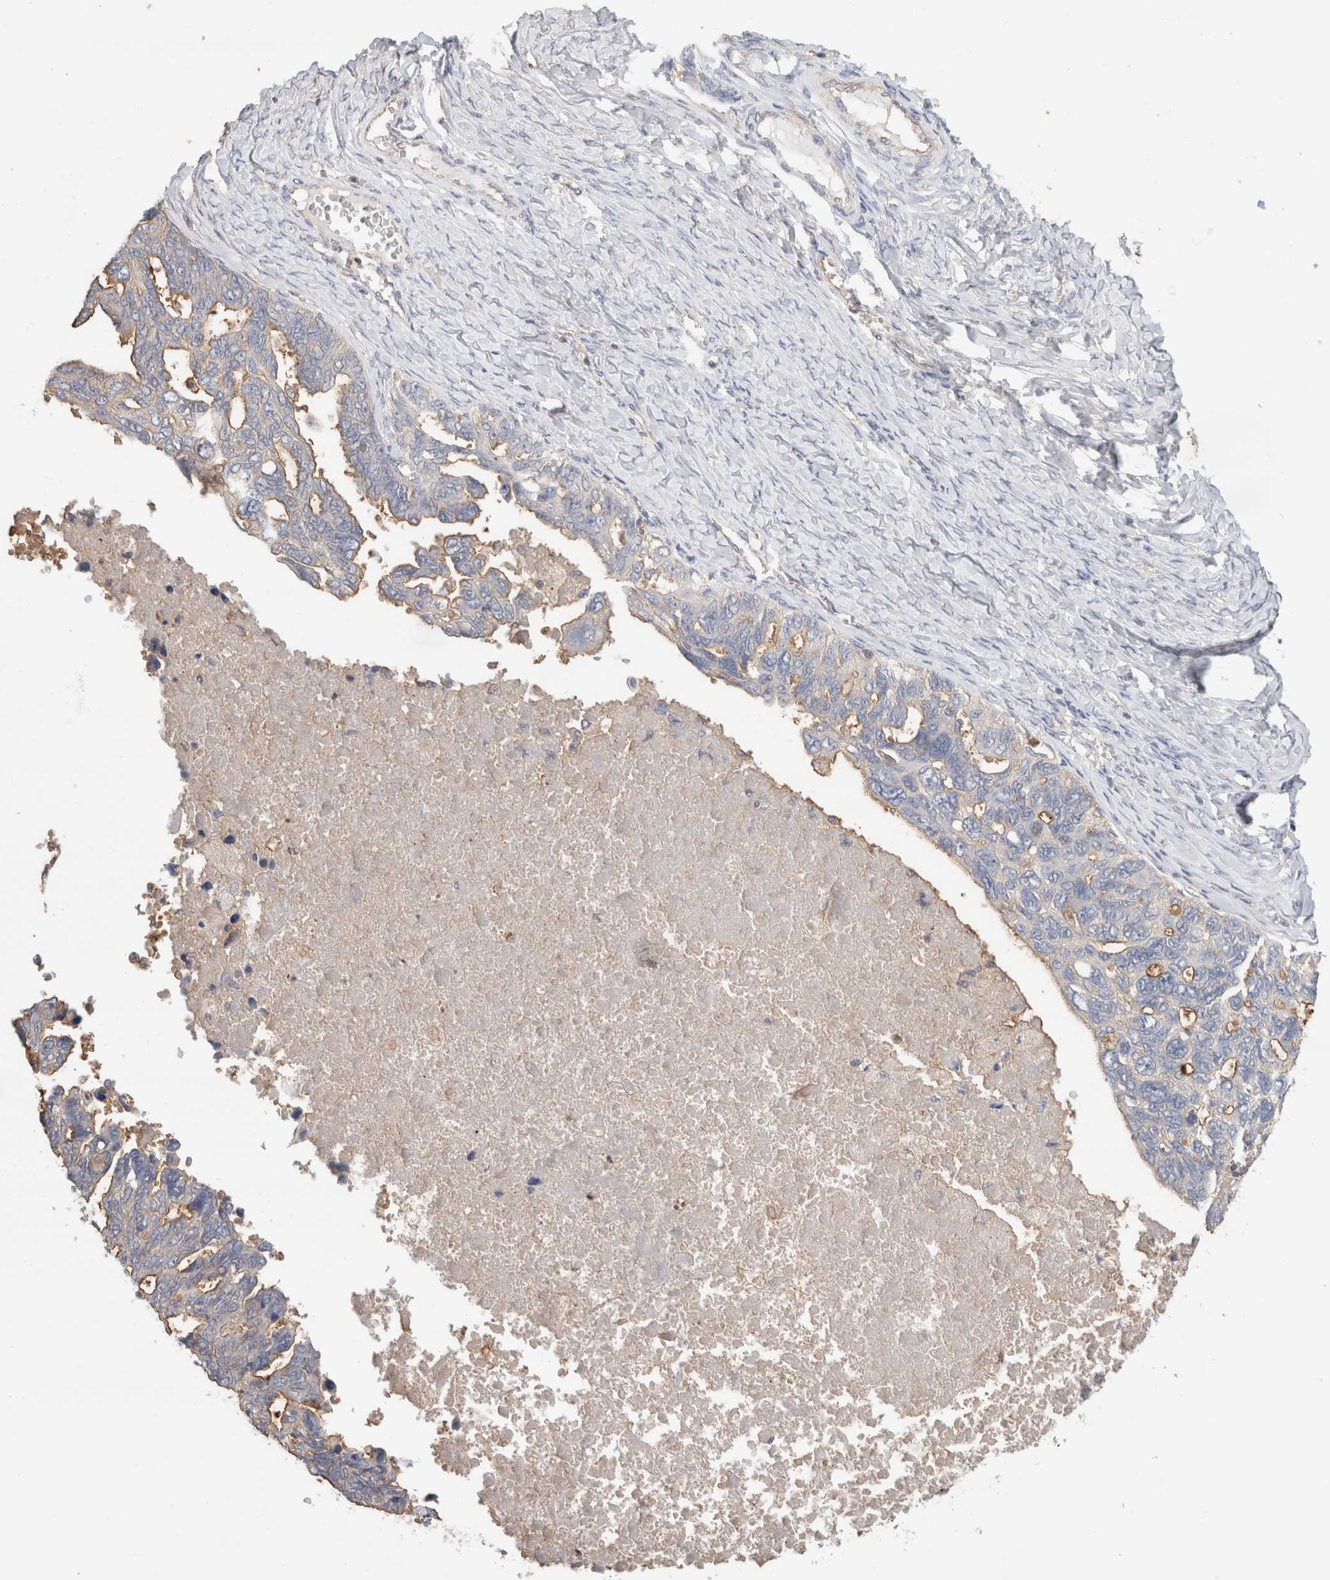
{"staining": {"intensity": "negative", "quantity": "none", "location": "none"}, "tissue": "ovarian cancer", "cell_type": "Tumor cells", "image_type": "cancer", "snomed": [{"axis": "morphology", "description": "Cystadenocarcinoma, serous, NOS"}, {"axis": "topography", "description": "Ovary"}], "caption": "Immunohistochemistry micrograph of neoplastic tissue: ovarian serous cystadenocarcinoma stained with DAB demonstrates no significant protein expression in tumor cells.", "gene": "CFAP418", "patient": {"sex": "female", "age": 79}}